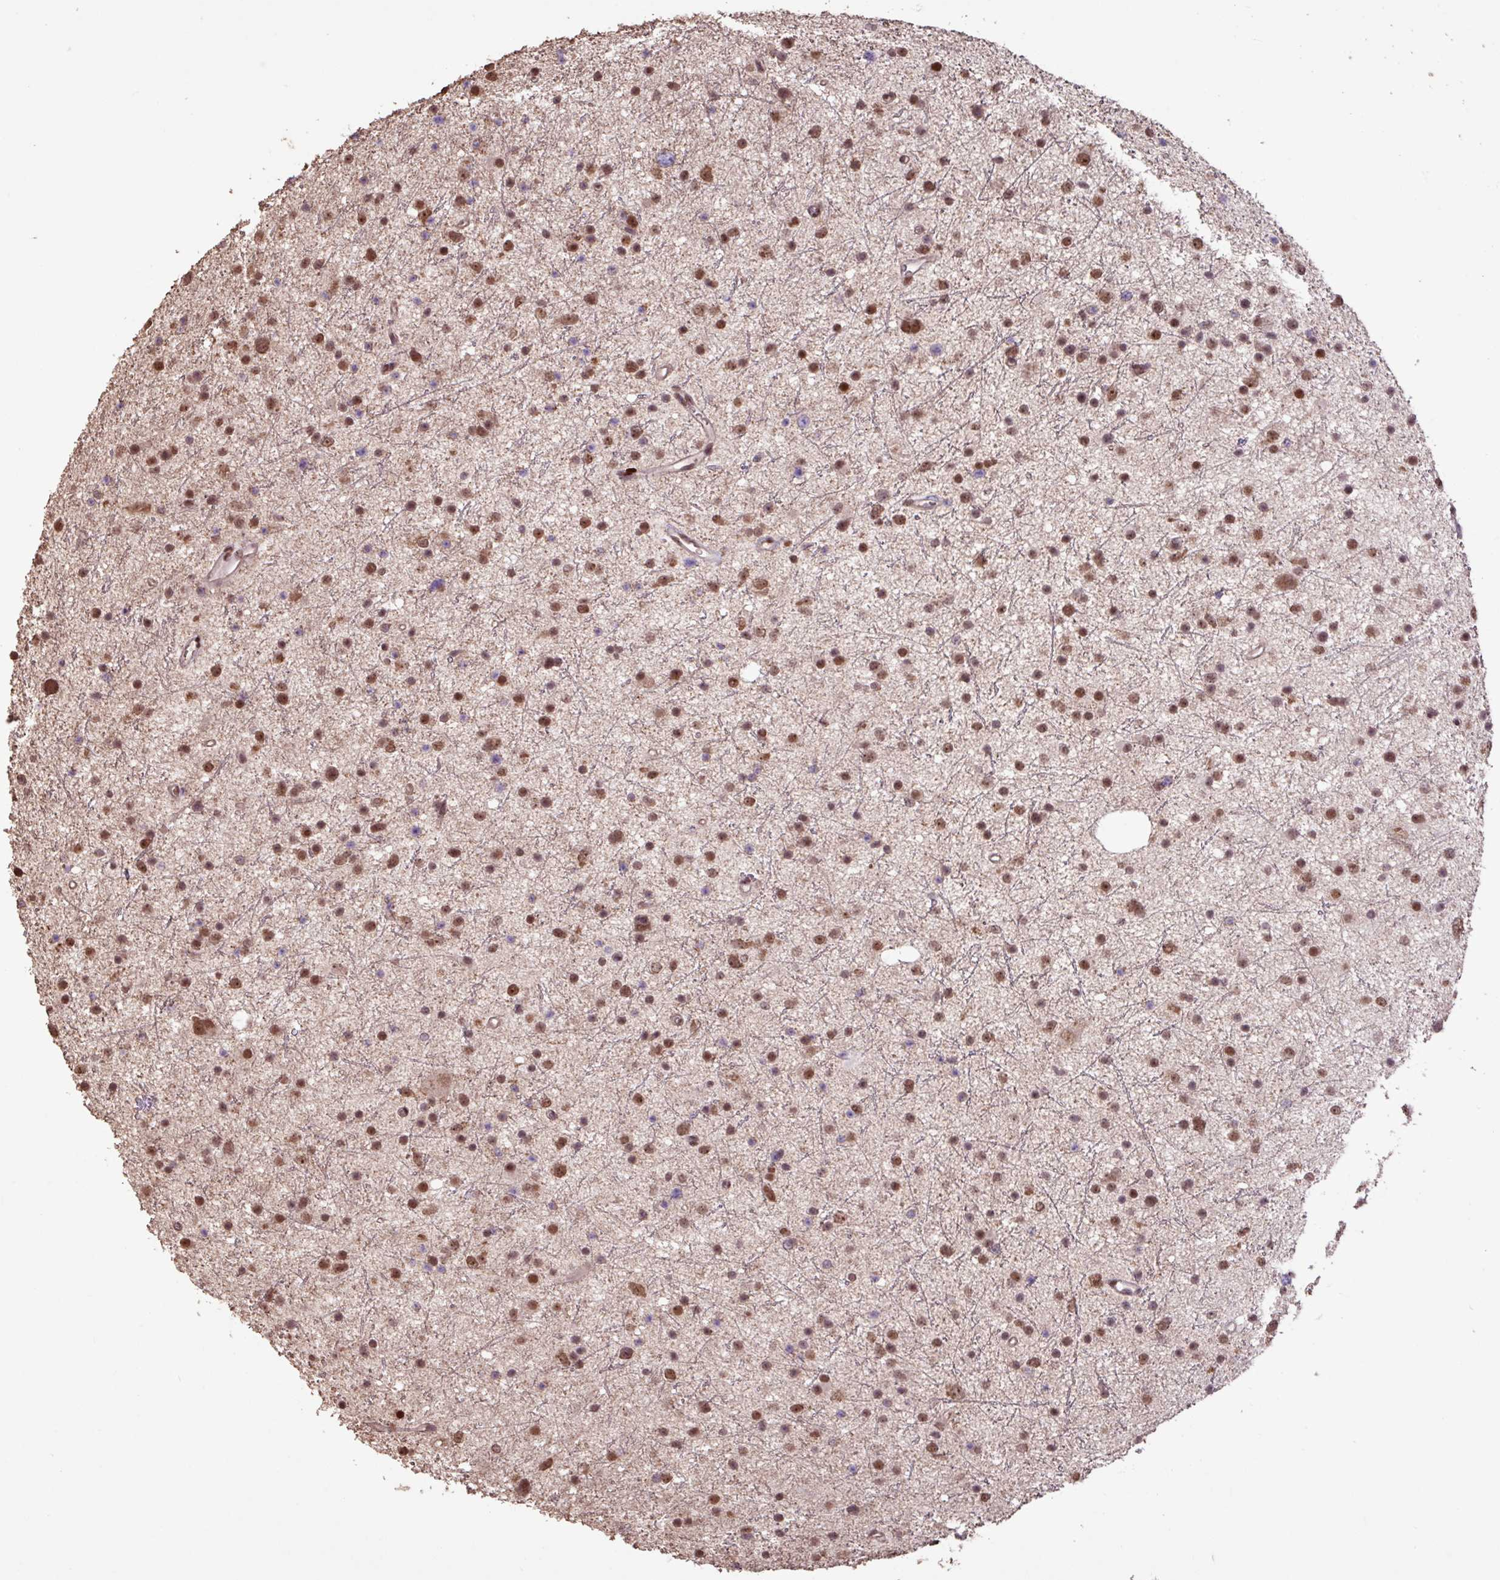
{"staining": {"intensity": "moderate", "quantity": ">75%", "location": "nuclear"}, "tissue": "glioma", "cell_type": "Tumor cells", "image_type": "cancer", "snomed": [{"axis": "morphology", "description": "Glioma, malignant, Low grade"}, {"axis": "topography", "description": "Cerebral cortex"}], "caption": "About >75% of tumor cells in glioma show moderate nuclear protein positivity as visualized by brown immunohistochemical staining.", "gene": "ZNF709", "patient": {"sex": "female", "age": 39}}